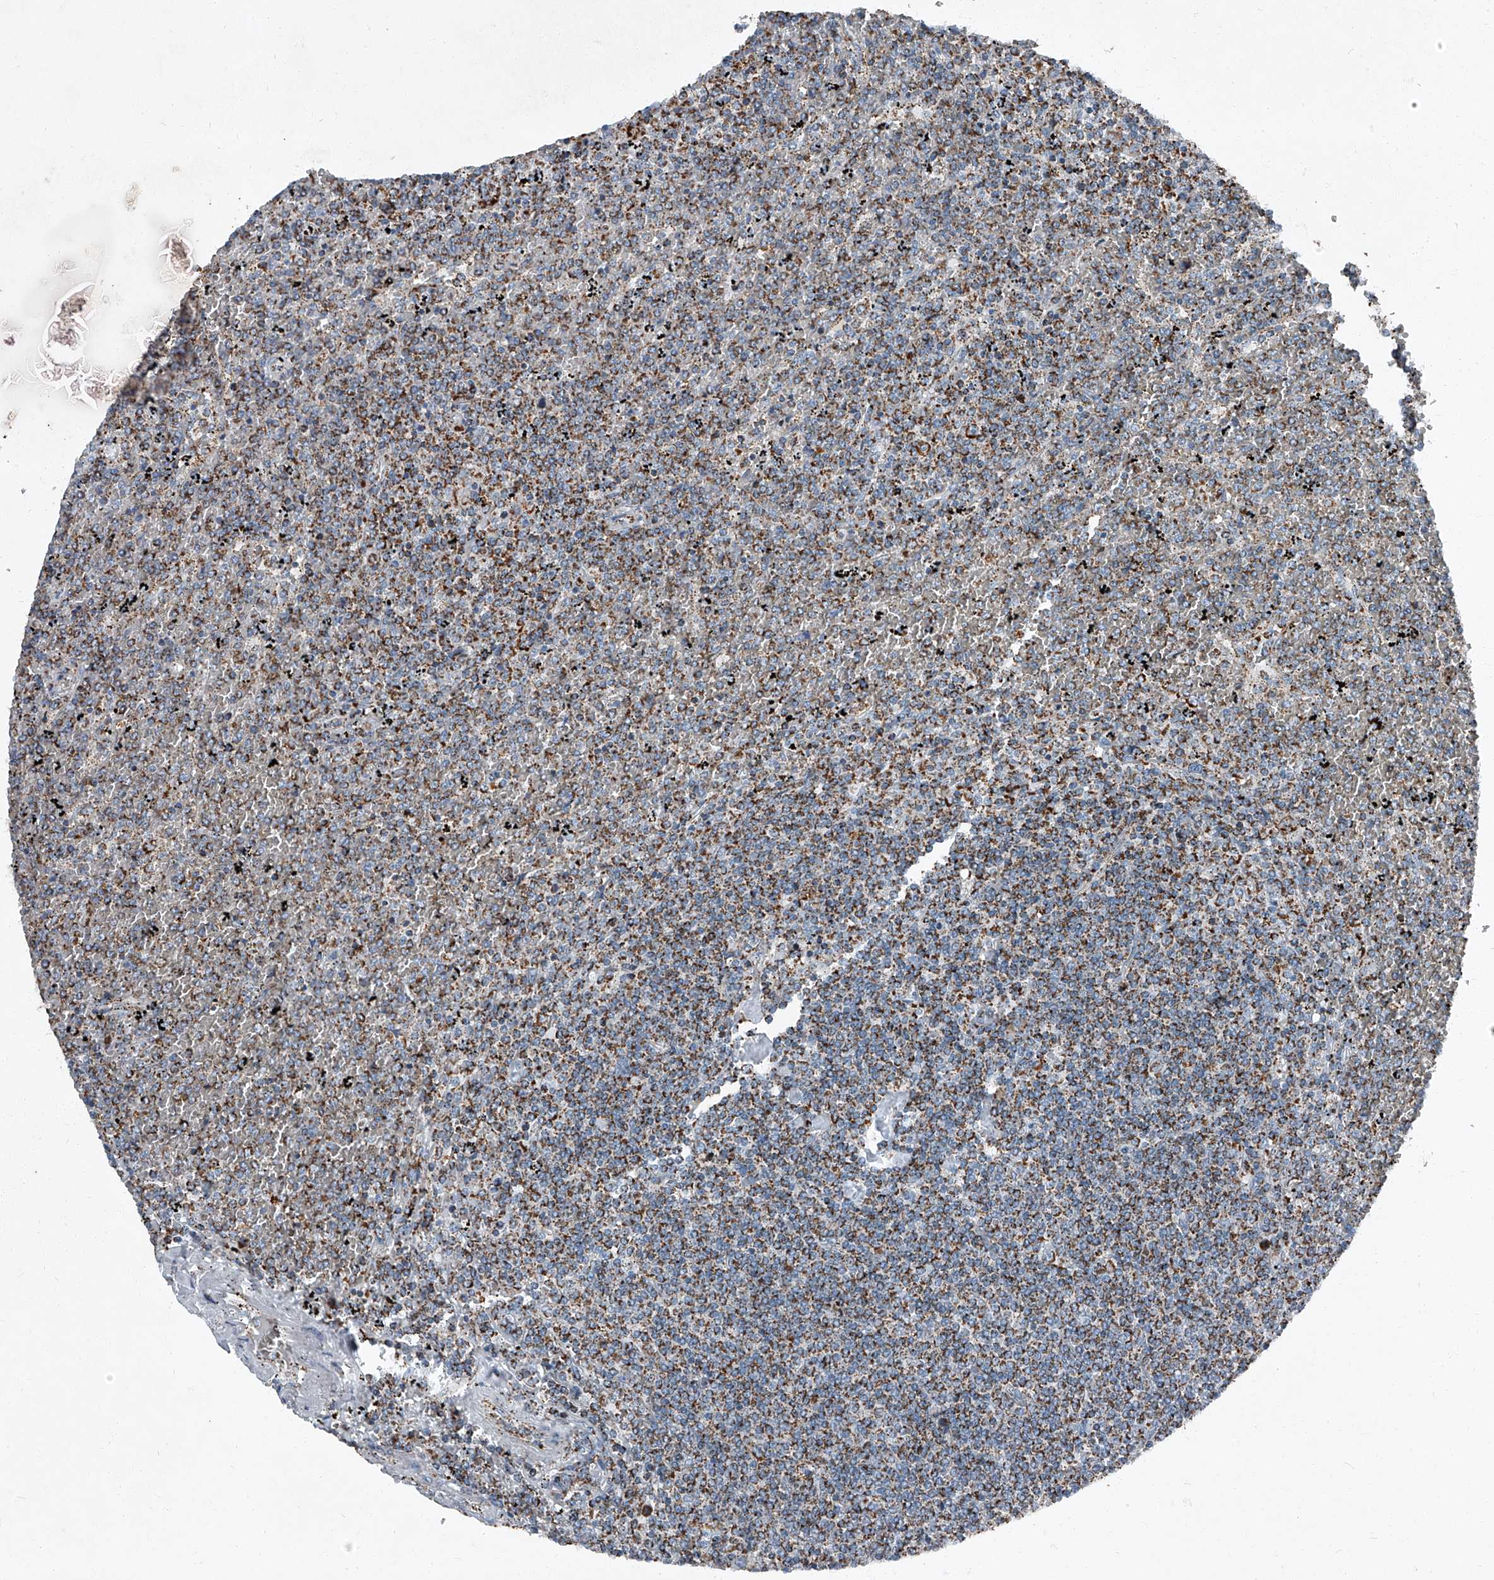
{"staining": {"intensity": "moderate", "quantity": ">75%", "location": "cytoplasmic/membranous"}, "tissue": "lymphoma", "cell_type": "Tumor cells", "image_type": "cancer", "snomed": [{"axis": "morphology", "description": "Malignant lymphoma, non-Hodgkin's type, Low grade"}, {"axis": "topography", "description": "Spleen"}], "caption": "Lymphoma stained with DAB (3,3'-diaminobenzidine) IHC displays medium levels of moderate cytoplasmic/membranous positivity in about >75% of tumor cells. The staining was performed using DAB to visualize the protein expression in brown, while the nuclei were stained in blue with hematoxylin (Magnification: 20x).", "gene": "CHRNA7", "patient": {"sex": "female", "age": 19}}